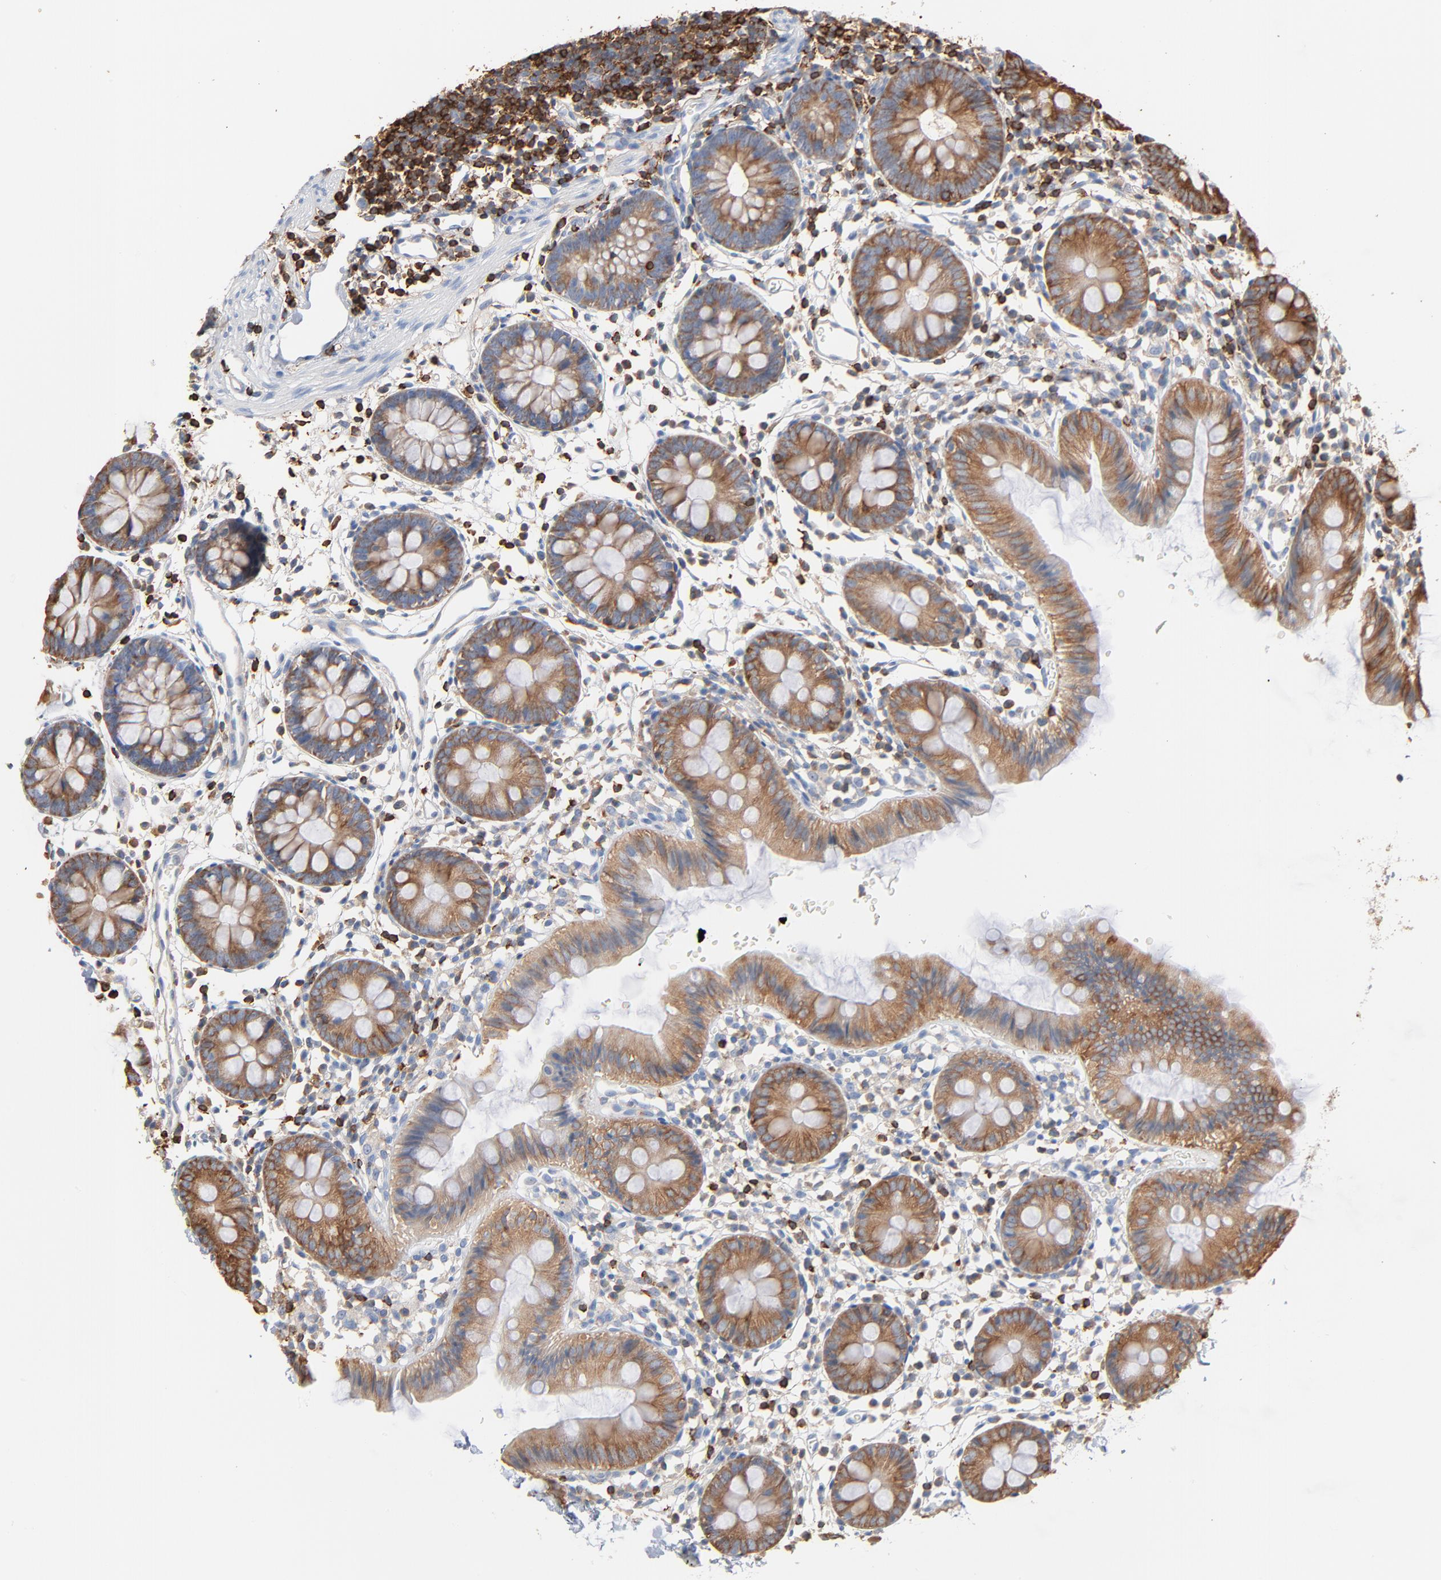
{"staining": {"intensity": "negative", "quantity": "none", "location": "none"}, "tissue": "colon", "cell_type": "Endothelial cells", "image_type": "normal", "snomed": [{"axis": "morphology", "description": "Normal tissue, NOS"}, {"axis": "topography", "description": "Colon"}], "caption": "A micrograph of colon stained for a protein shows no brown staining in endothelial cells.", "gene": "SH3KBP1", "patient": {"sex": "male", "age": 14}}